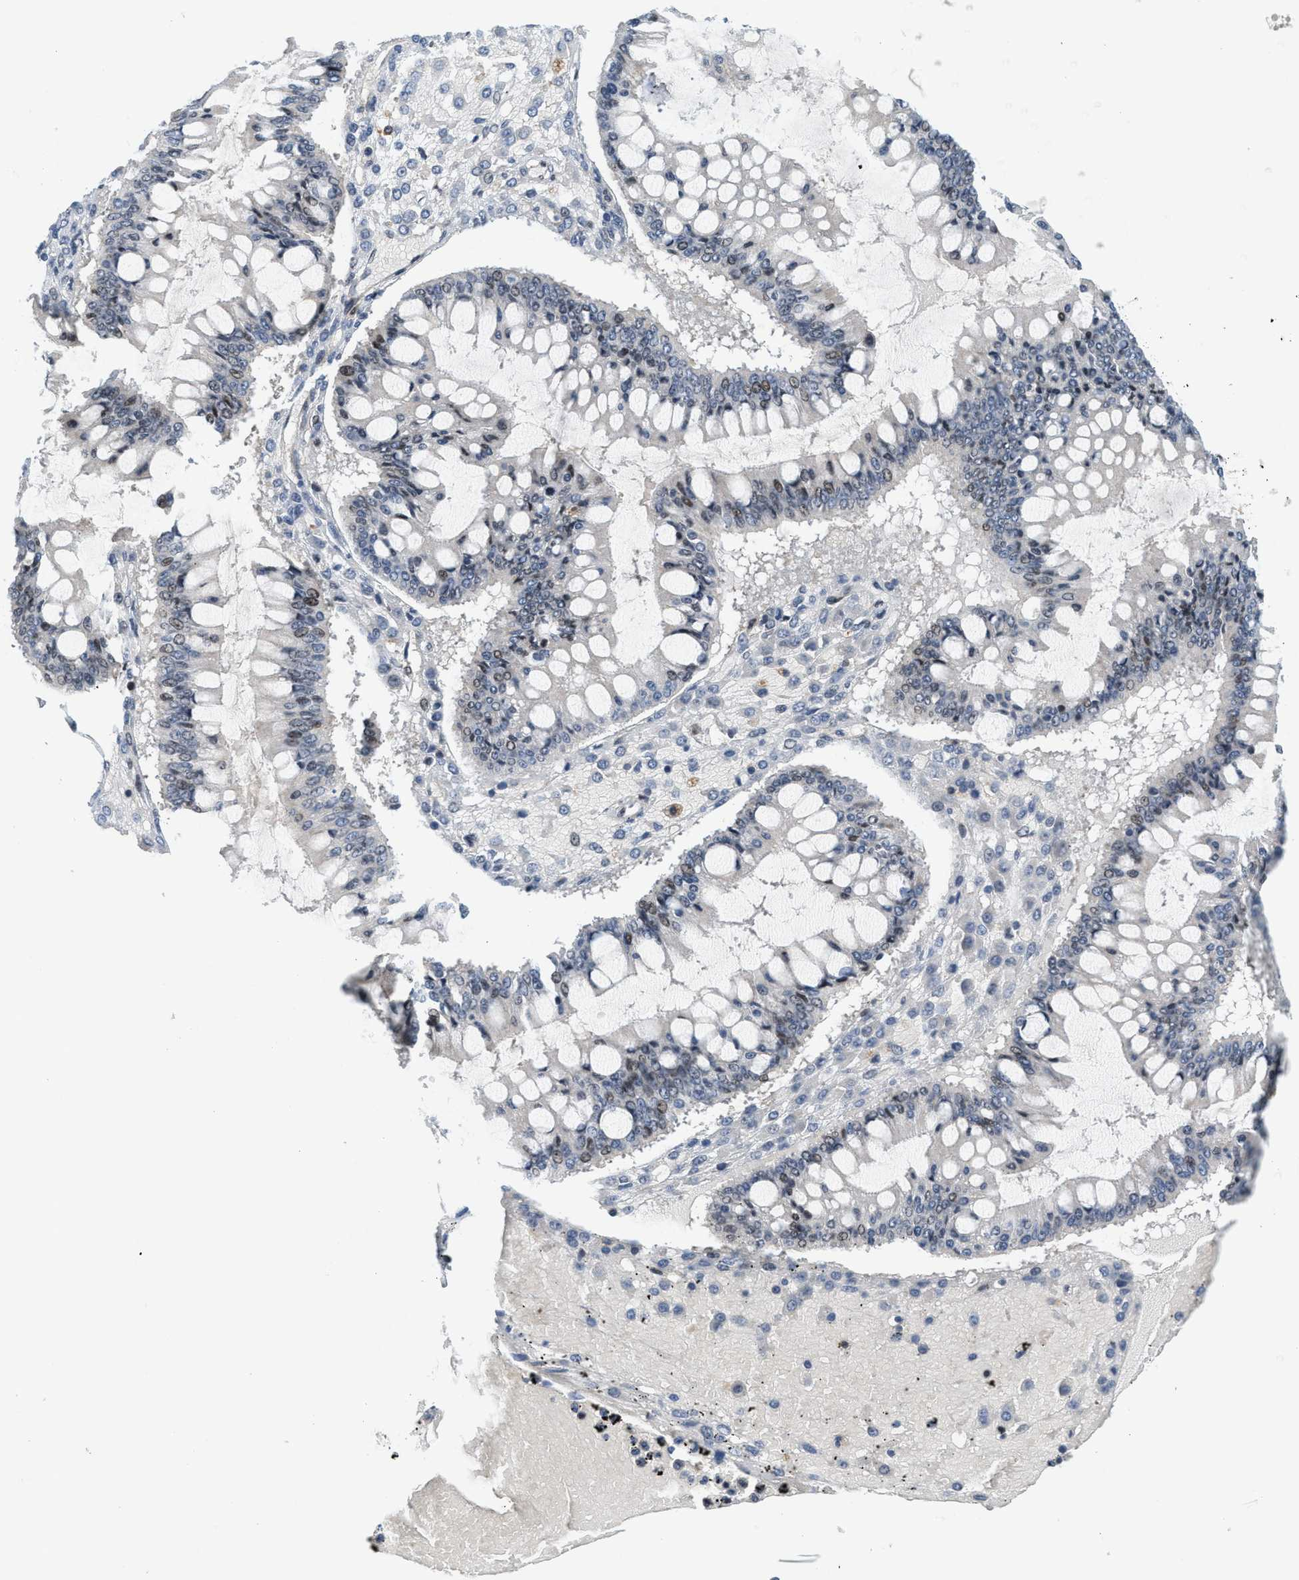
{"staining": {"intensity": "moderate", "quantity": "<25%", "location": "nuclear"}, "tissue": "ovarian cancer", "cell_type": "Tumor cells", "image_type": "cancer", "snomed": [{"axis": "morphology", "description": "Cystadenocarcinoma, mucinous, NOS"}, {"axis": "topography", "description": "Ovary"}], "caption": "Mucinous cystadenocarcinoma (ovarian) stained with immunohistochemistry (IHC) exhibits moderate nuclear staining in about <25% of tumor cells. The staining is performed using DAB brown chromogen to label protein expression. The nuclei are counter-stained blue using hematoxylin.", "gene": "ING1", "patient": {"sex": "female", "age": 73}}